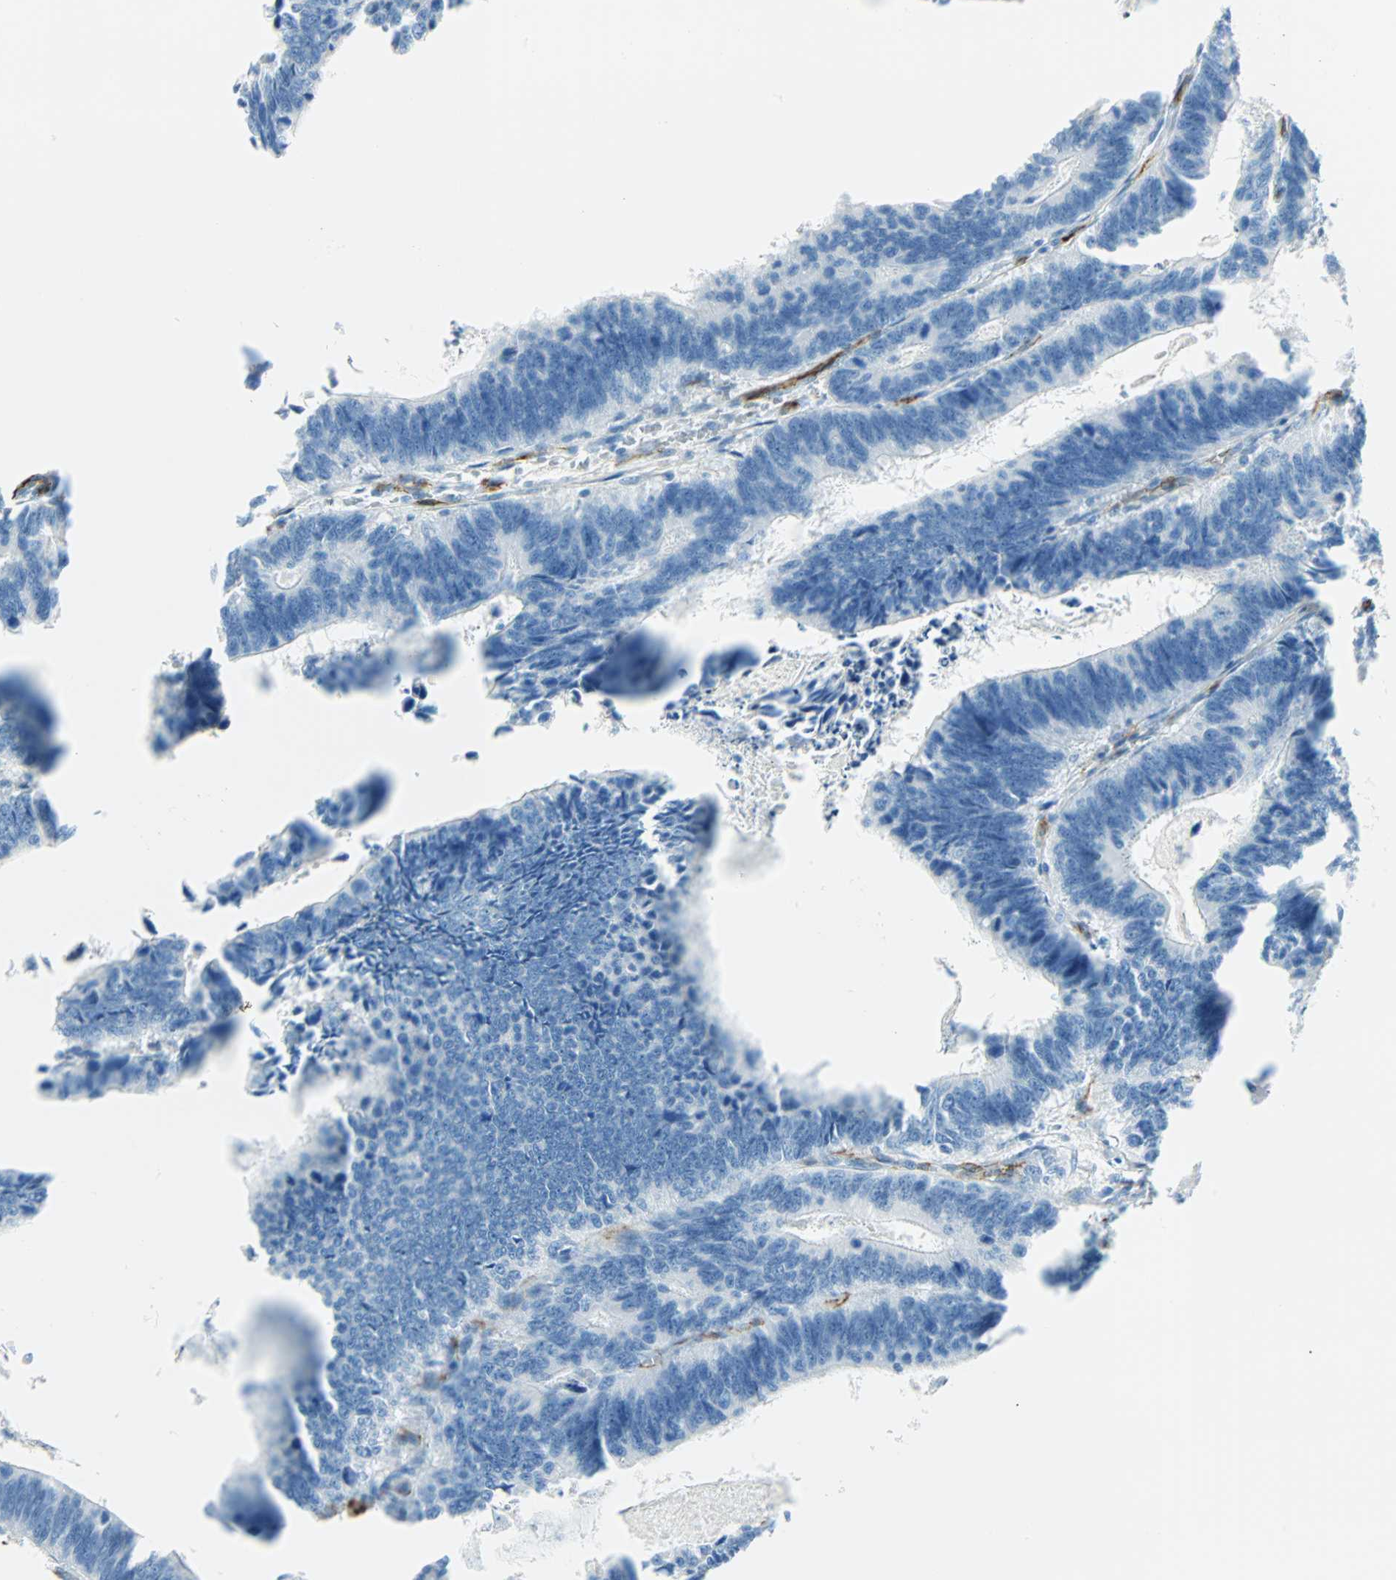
{"staining": {"intensity": "negative", "quantity": "none", "location": "none"}, "tissue": "colorectal cancer", "cell_type": "Tumor cells", "image_type": "cancer", "snomed": [{"axis": "morphology", "description": "Adenocarcinoma, NOS"}, {"axis": "topography", "description": "Colon"}], "caption": "Immunohistochemical staining of adenocarcinoma (colorectal) exhibits no significant staining in tumor cells.", "gene": "VPS9D1", "patient": {"sex": "male", "age": 72}}